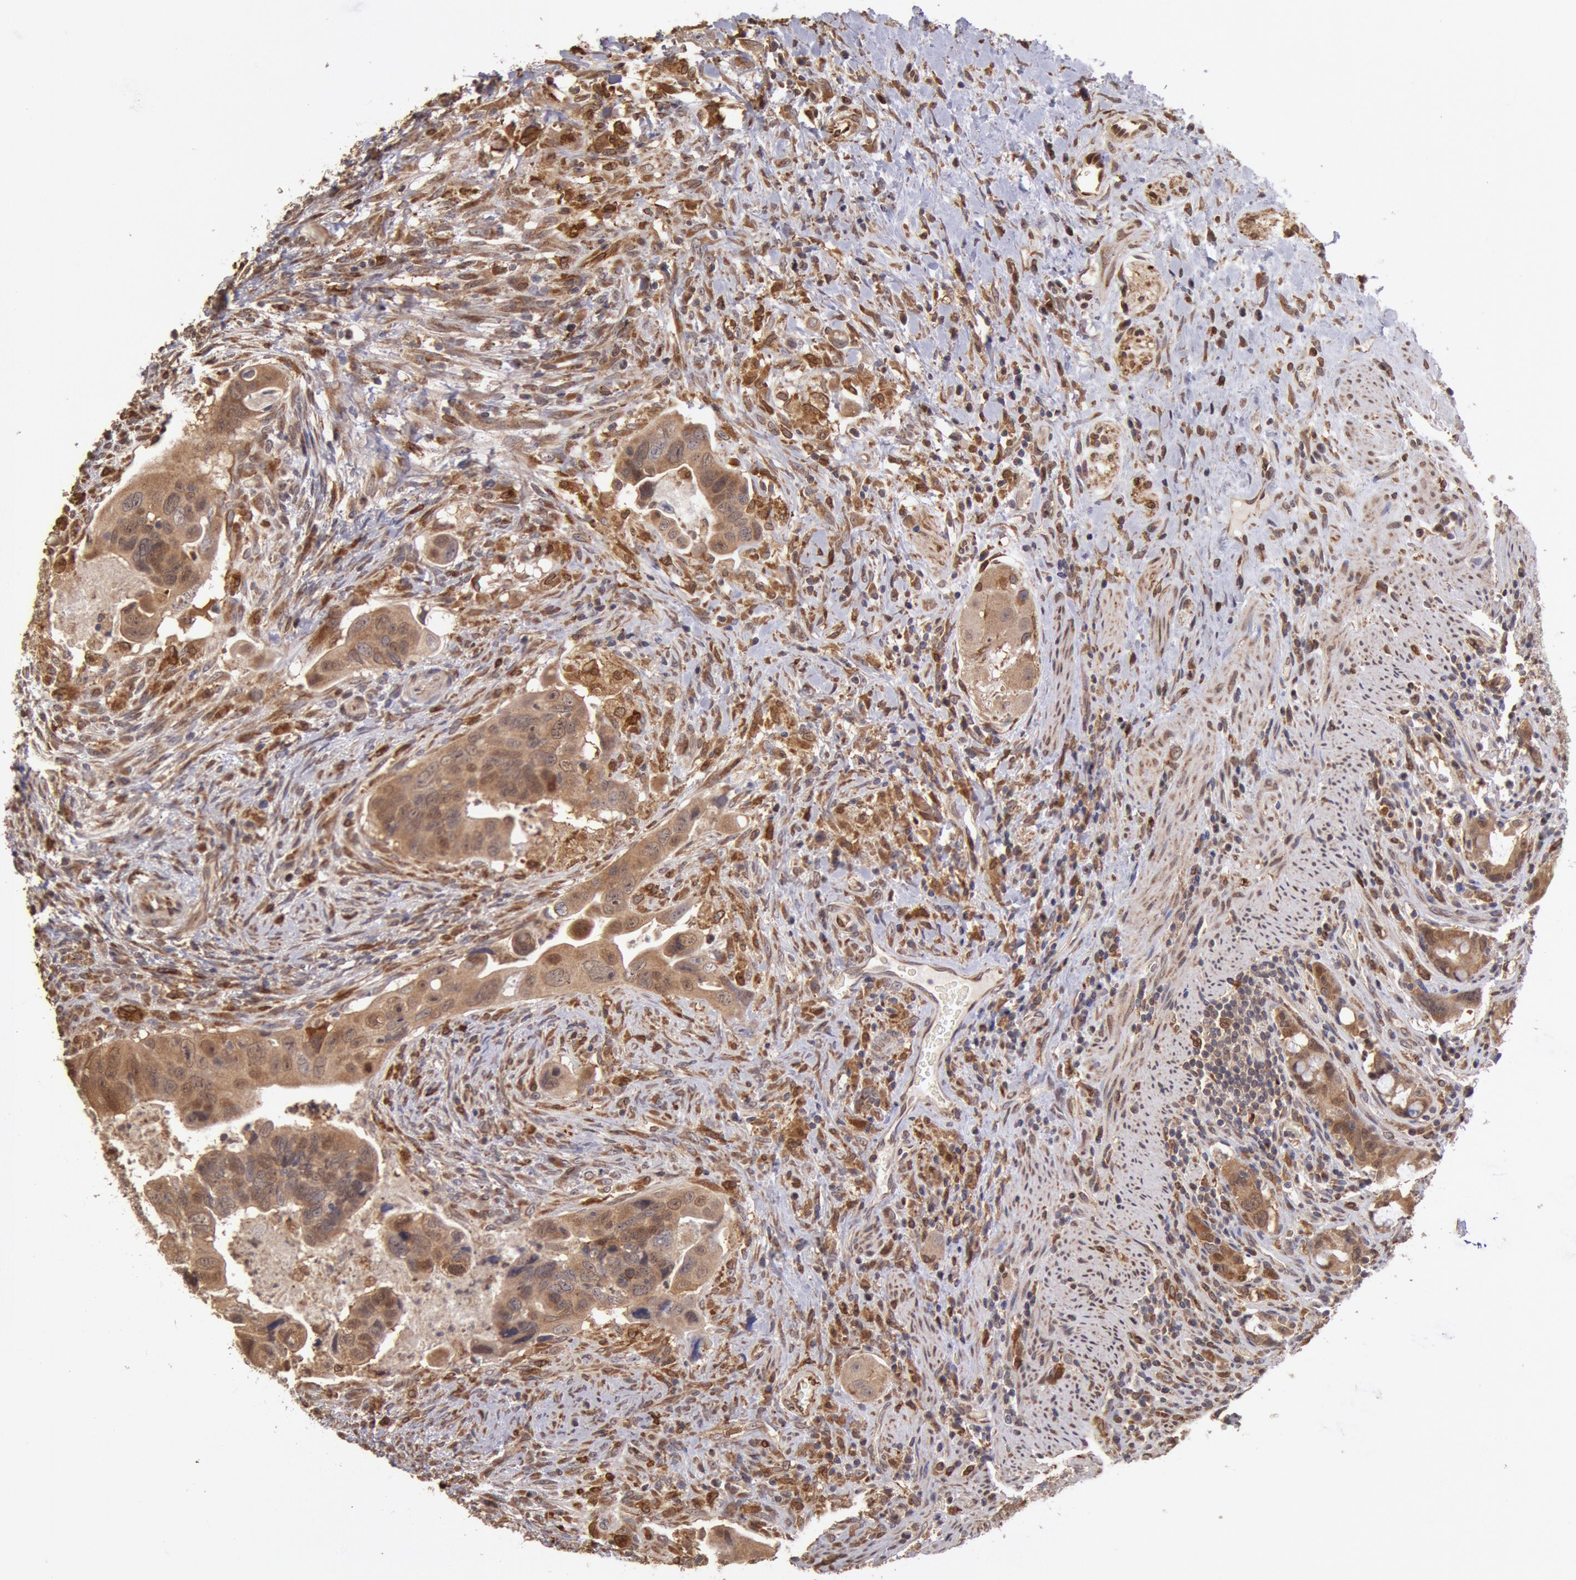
{"staining": {"intensity": "strong", "quantity": ">75%", "location": "cytoplasmic/membranous,nuclear"}, "tissue": "colorectal cancer", "cell_type": "Tumor cells", "image_type": "cancer", "snomed": [{"axis": "morphology", "description": "Adenocarcinoma, NOS"}, {"axis": "topography", "description": "Rectum"}], "caption": "This is a photomicrograph of IHC staining of colorectal cancer (adenocarcinoma), which shows strong staining in the cytoplasmic/membranous and nuclear of tumor cells.", "gene": "COMT", "patient": {"sex": "male", "age": 53}}